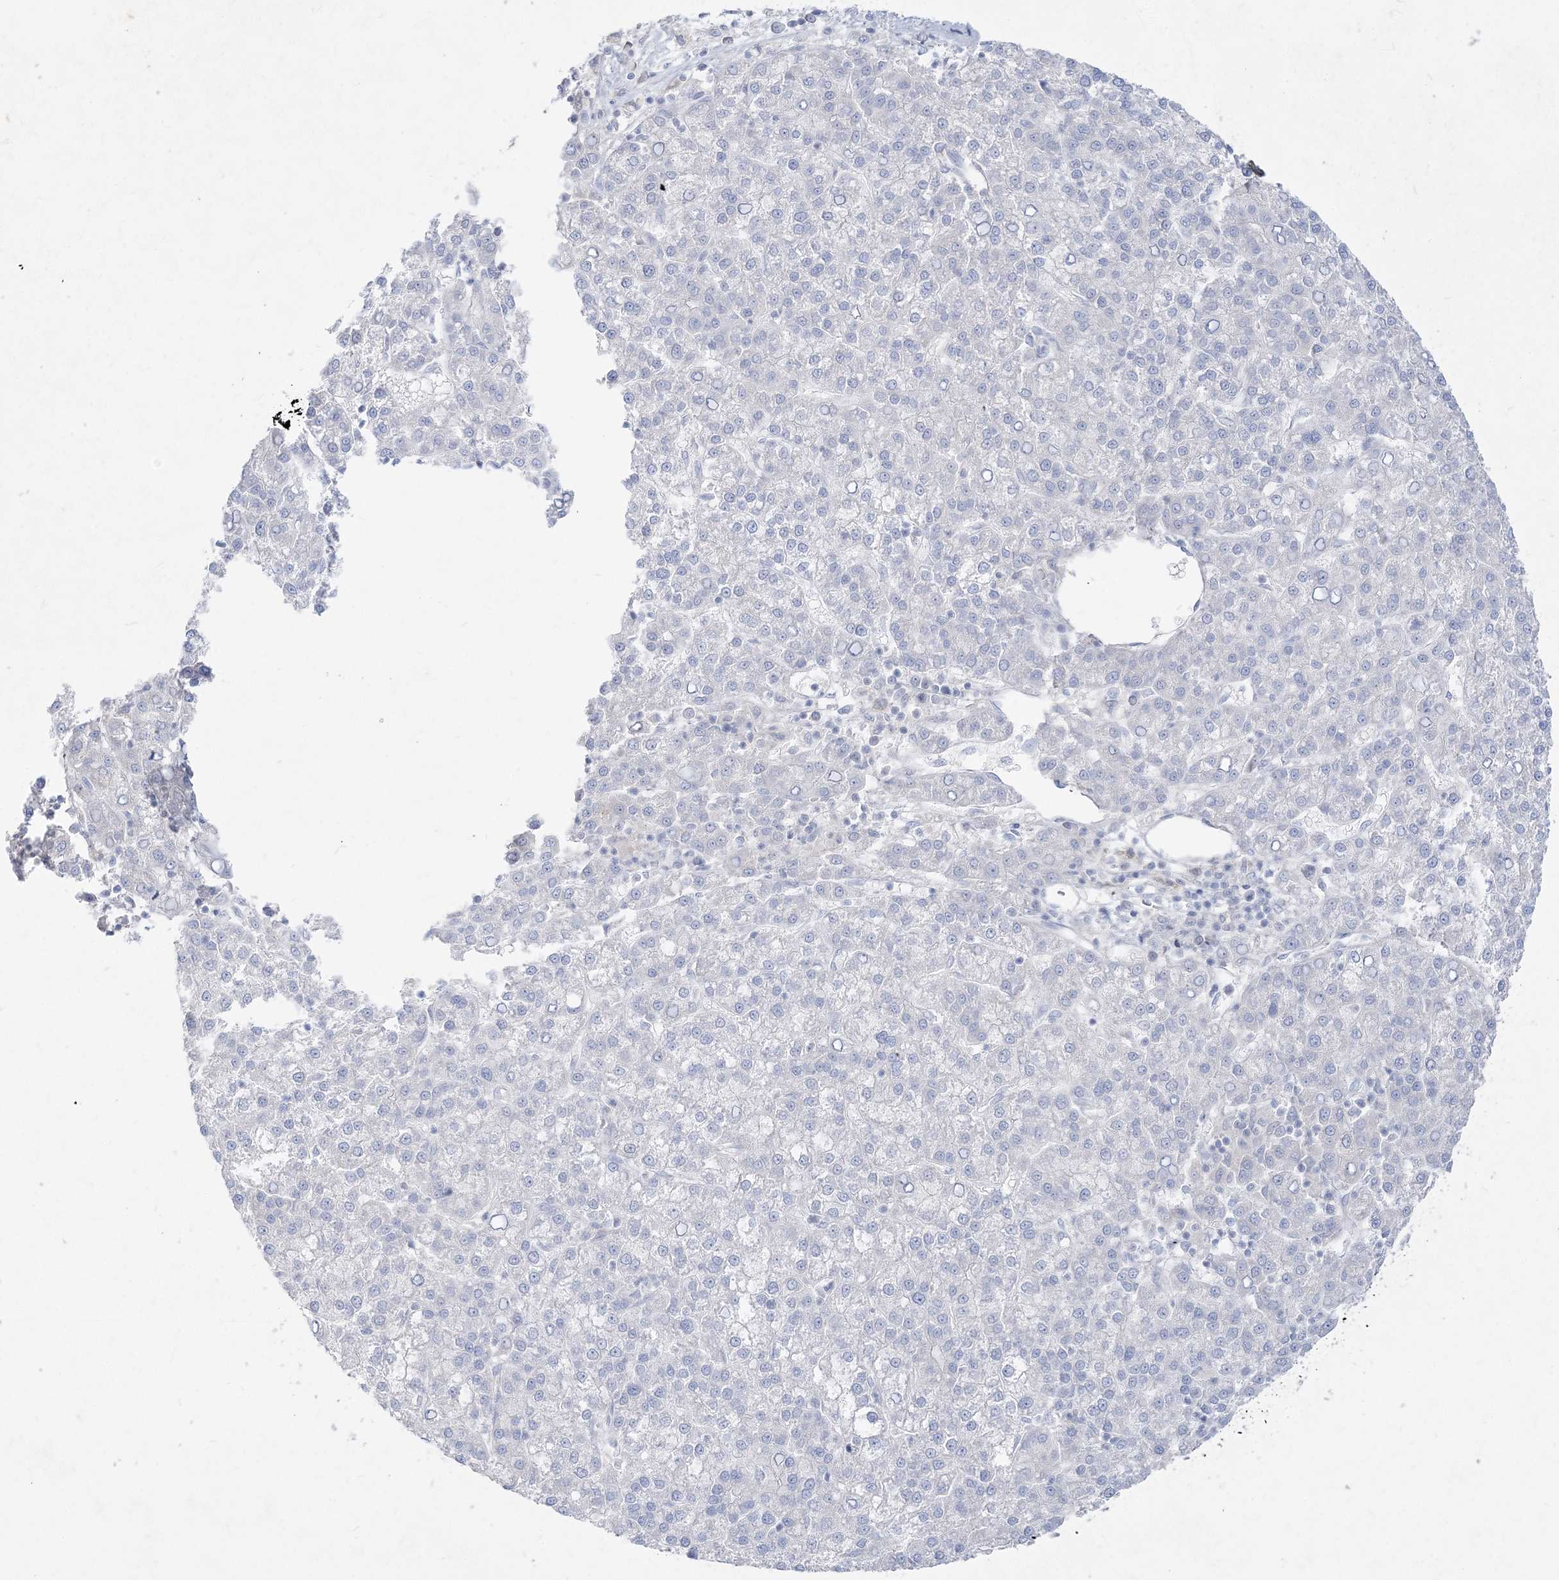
{"staining": {"intensity": "negative", "quantity": "none", "location": "none"}, "tissue": "liver cancer", "cell_type": "Tumor cells", "image_type": "cancer", "snomed": [{"axis": "morphology", "description": "Carcinoma, Hepatocellular, NOS"}, {"axis": "topography", "description": "Liver"}], "caption": "The immunohistochemistry image has no significant positivity in tumor cells of liver cancer tissue.", "gene": "GPAT2", "patient": {"sex": "female", "age": 58}}